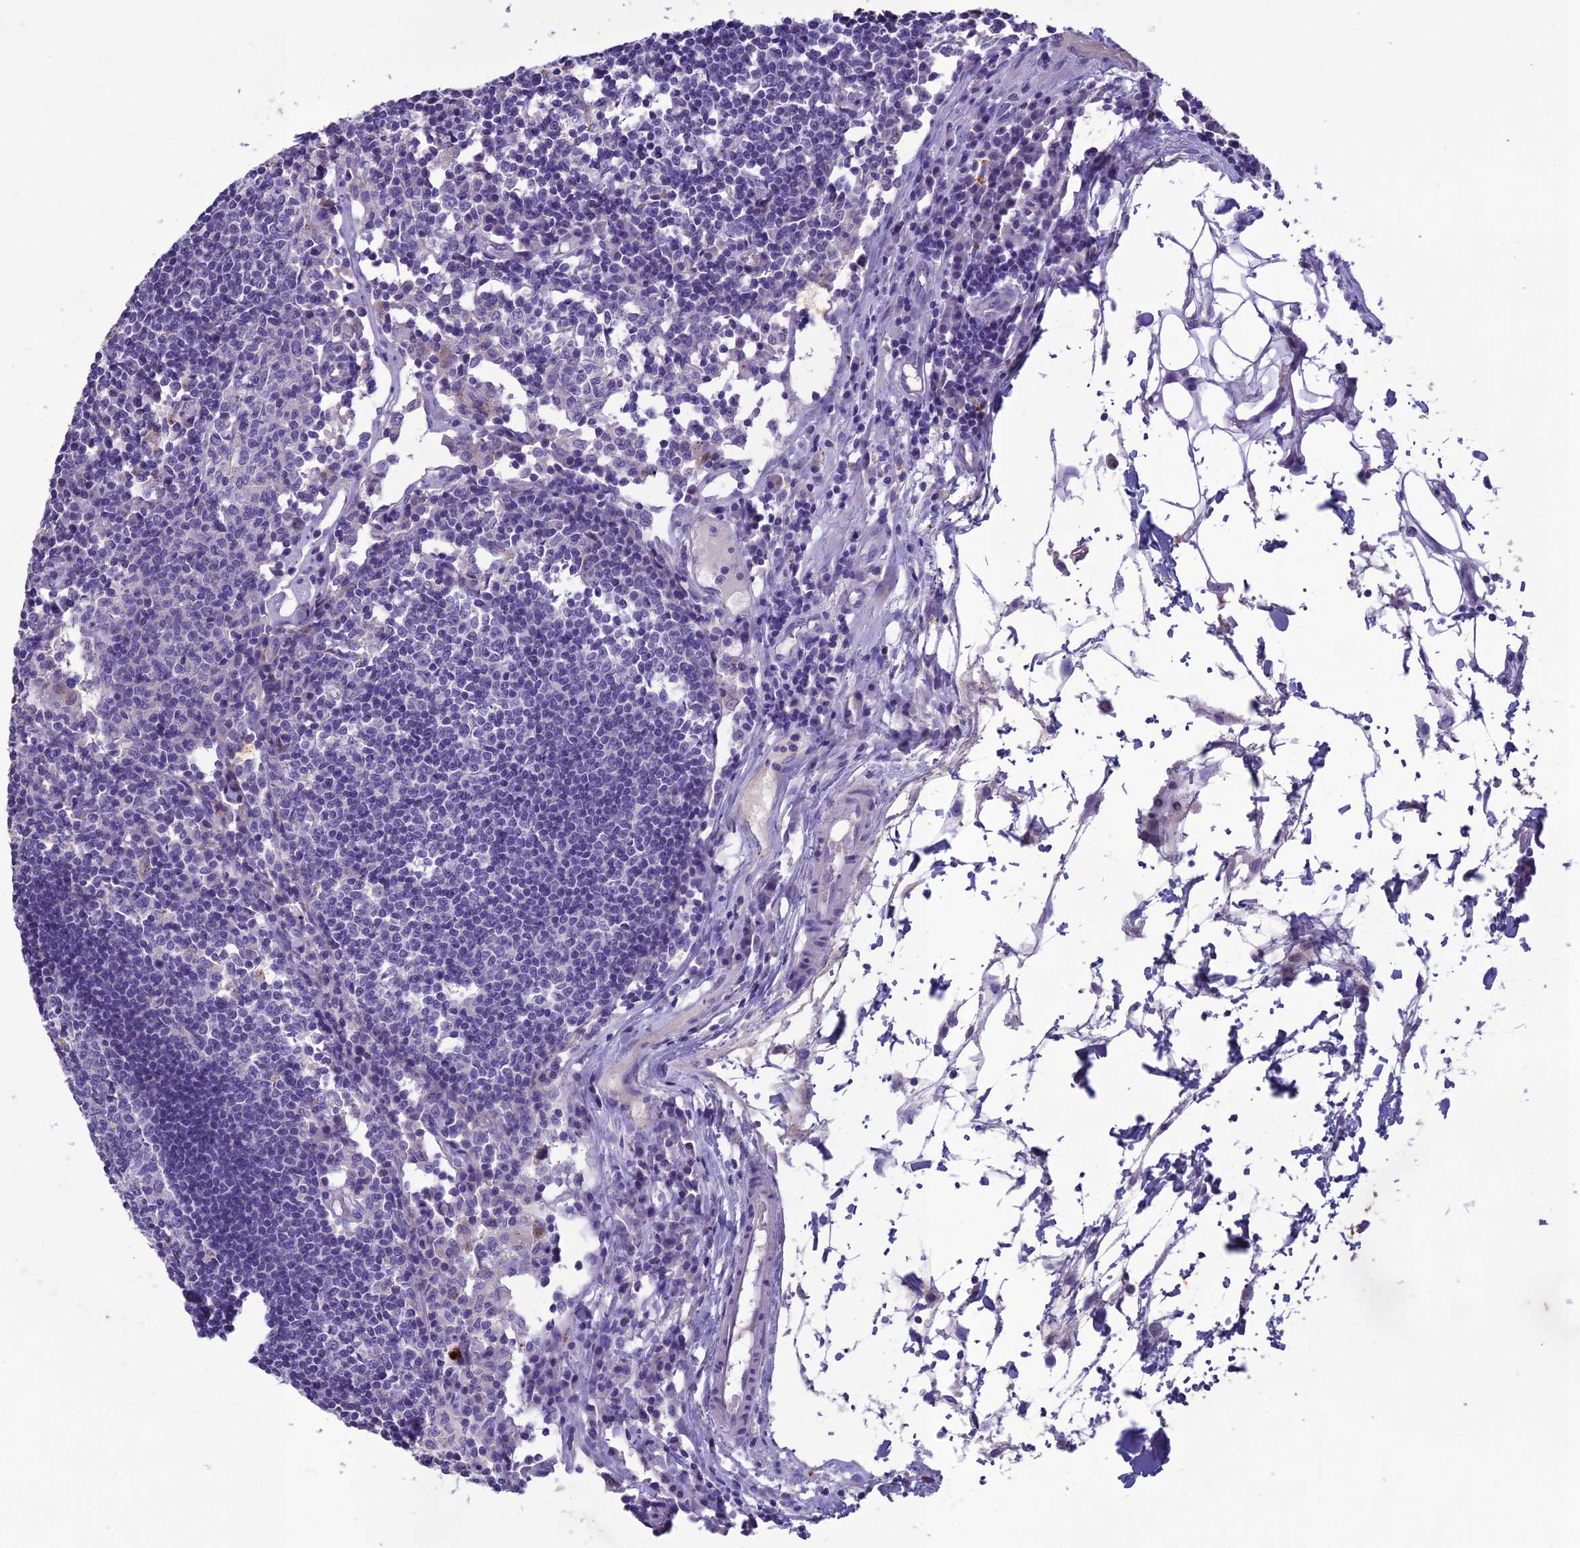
{"staining": {"intensity": "negative", "quantity": "none", "location": "none"}, "tissue": "lymph node", "cell_type": "Germinal center cells", "image_type": "normal", "snomed": [{"axis": "morphology", "description": "Normal tissue, NOS"}, {"axis": "topography", "description": "Lymph node"}], "caption": "The image reveals no significant staining in germinal center cells of lymph node.", "gene": "IFT172", "patient": {"sex": "female", "age": 55}}